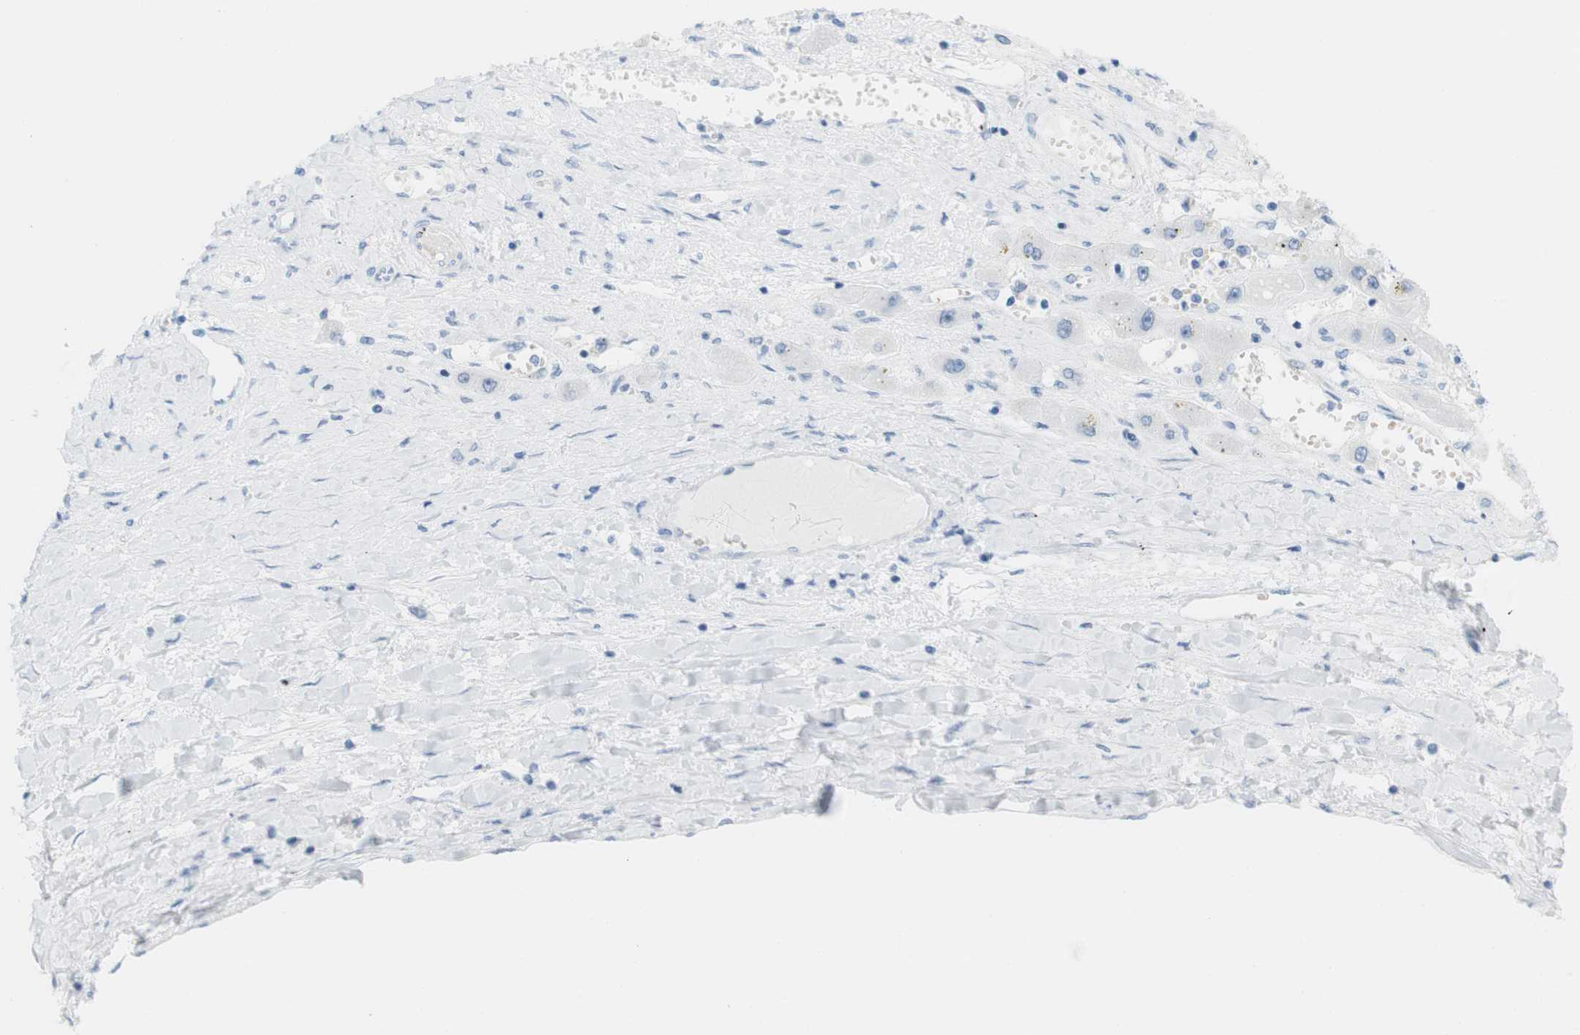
{"staining": {"intensity": "negative", "quantity": "none", "location": "none"}, "tissue": "liver cancer", "cell_type": "Tumor cells", "image_type": "cancer", "snomed": [{"axis": "morphology", "description": "Carcinoma, Hepatocellular, NOS"}, {"axis": "topography", "description": "Liver"}], "caption": "High magnification brightfield microscopy of liver hepatocellular carcinoma stained with DAB (3,3'-diaminobenzidine) (brown) and counterstained with hematoxylin (blue): tumor cells show no significant positivity.", "gene": "TNNT2", "patient": {"sex": "female", "age": 61}}